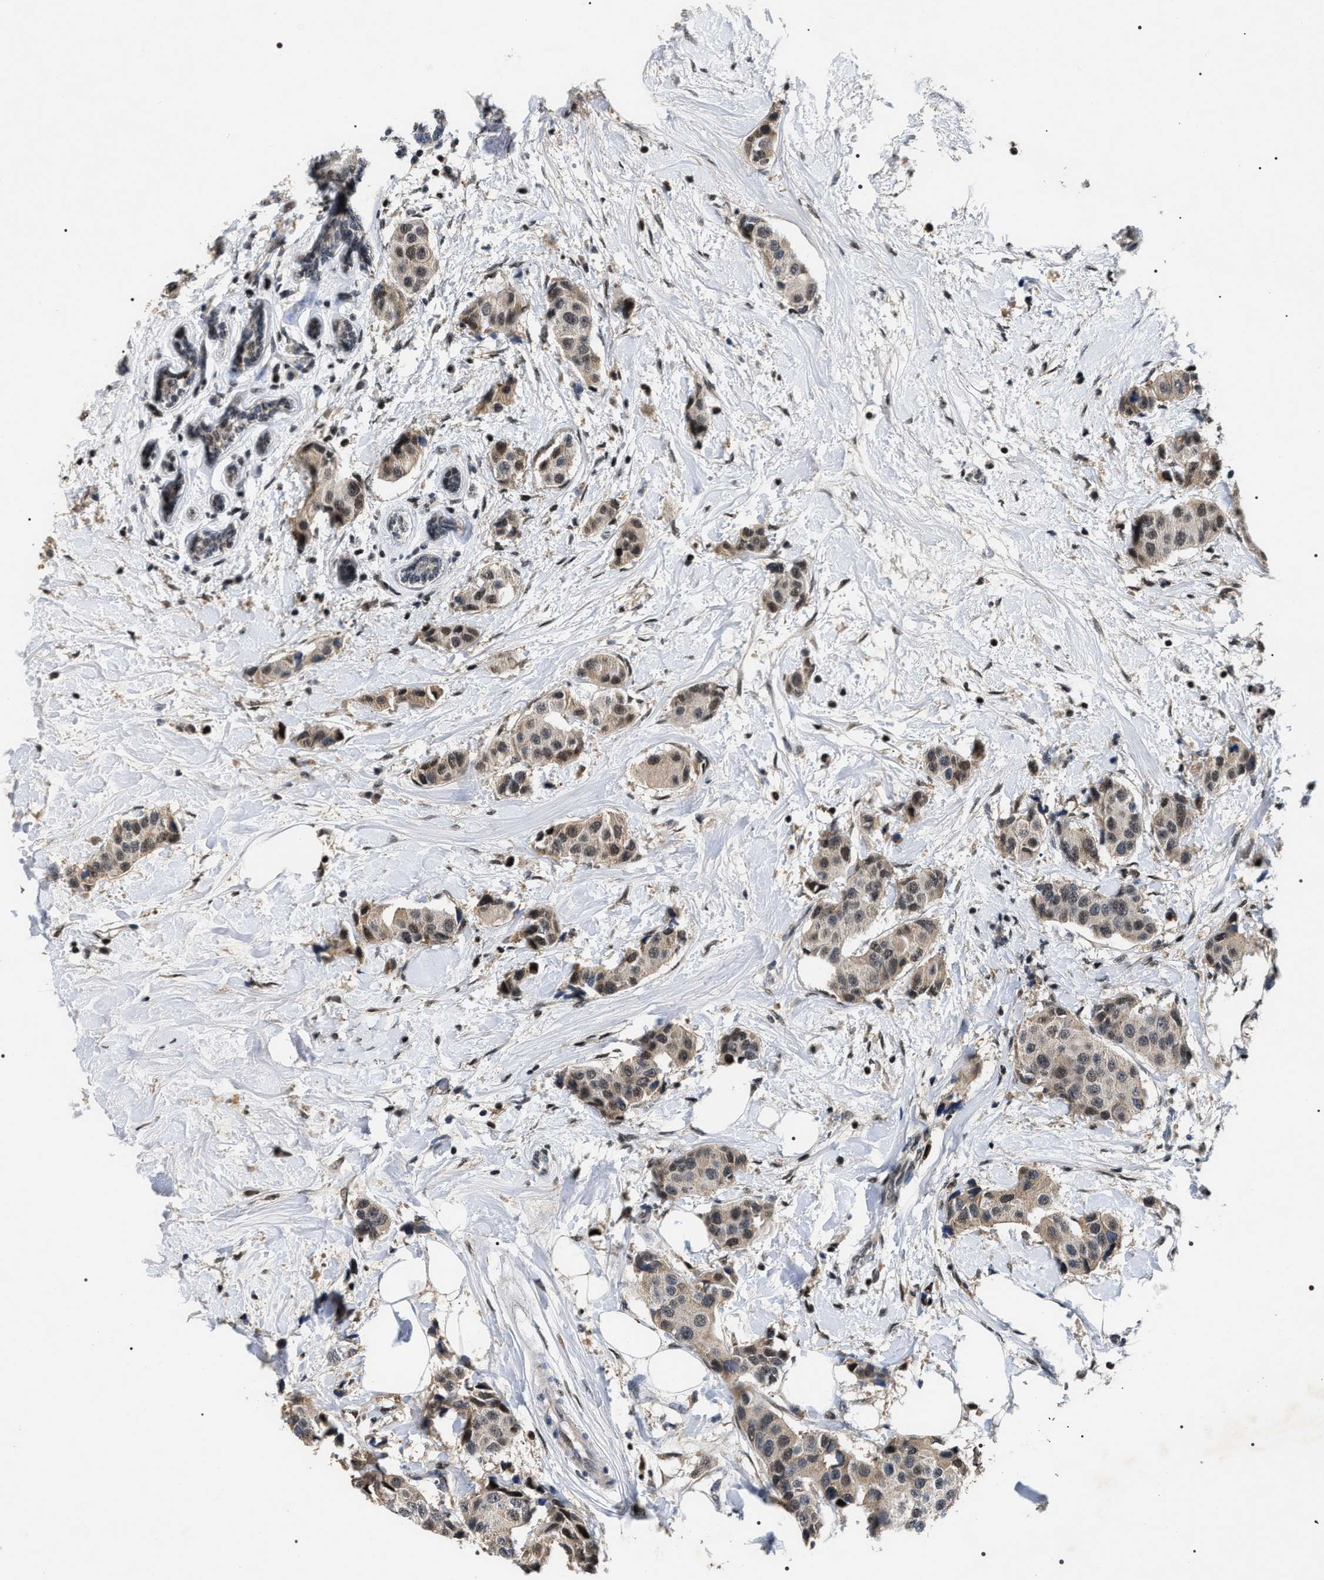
{"staining": {"intensity": "weak", "quantity": ">75%", "location": "cytoplasmic/membranous"}, "tissue": "breast cancer", "cell_type": "Tumor cells", "image_type": "cancer", "snomed": [{"axis": "morphology", "description": "Normal tissue, NOS"}, {"axis": "morphology", "description": "Duct carcinoma"}, {"axis": "topography", "description": "Breast"}], "caption": "Protein staining by immunohistochemistry (IHC) demonstrates weak cytoplasmic/membranous positivity in approximately >75% of tumor cells in invasive ductal carcinoma (breast).", "gene": "C7orf25", "patient": {"sex": "female", "age": 39}}